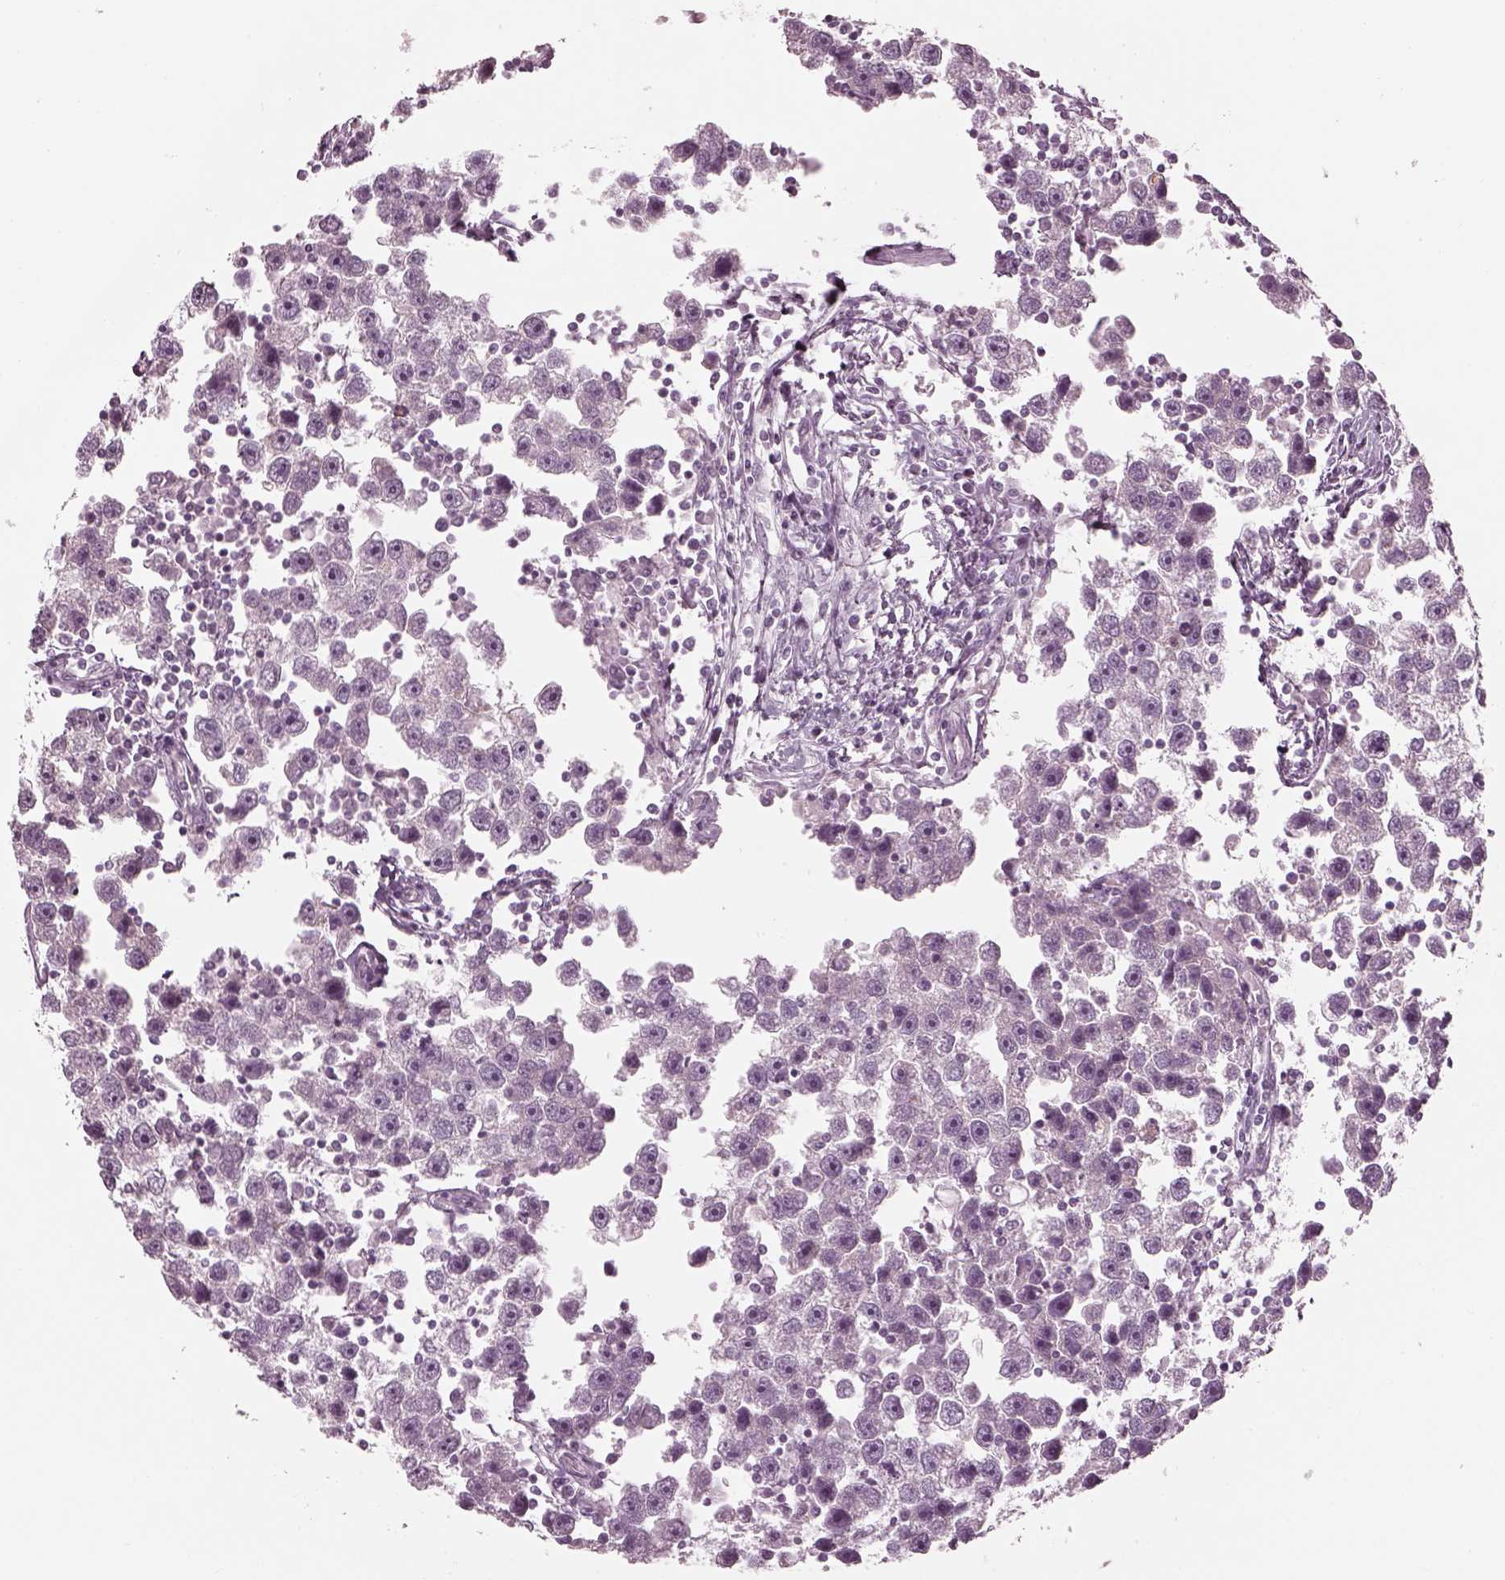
{"staining": {"intensity": "negative", "quantity": "none", "location": "none"}, "tissue": "testis cancer", "cell_type": "Tumor cells", "image_type": "cancer", "snomed": [{"axis": "morphology", "description": "Seminoma, NOS"}, {"axis": "topography", "description": "Testis"}], "caption": "High magnification brightfield microscopy of testis cancer stained with DAB (3,3'-diaminobenzidine) (brown) and counterstained with hematoxylin (blue): tumor cells show no significant expression.", "gene": "CNTN1", "patient": {"sex": "male", "age": 30}}